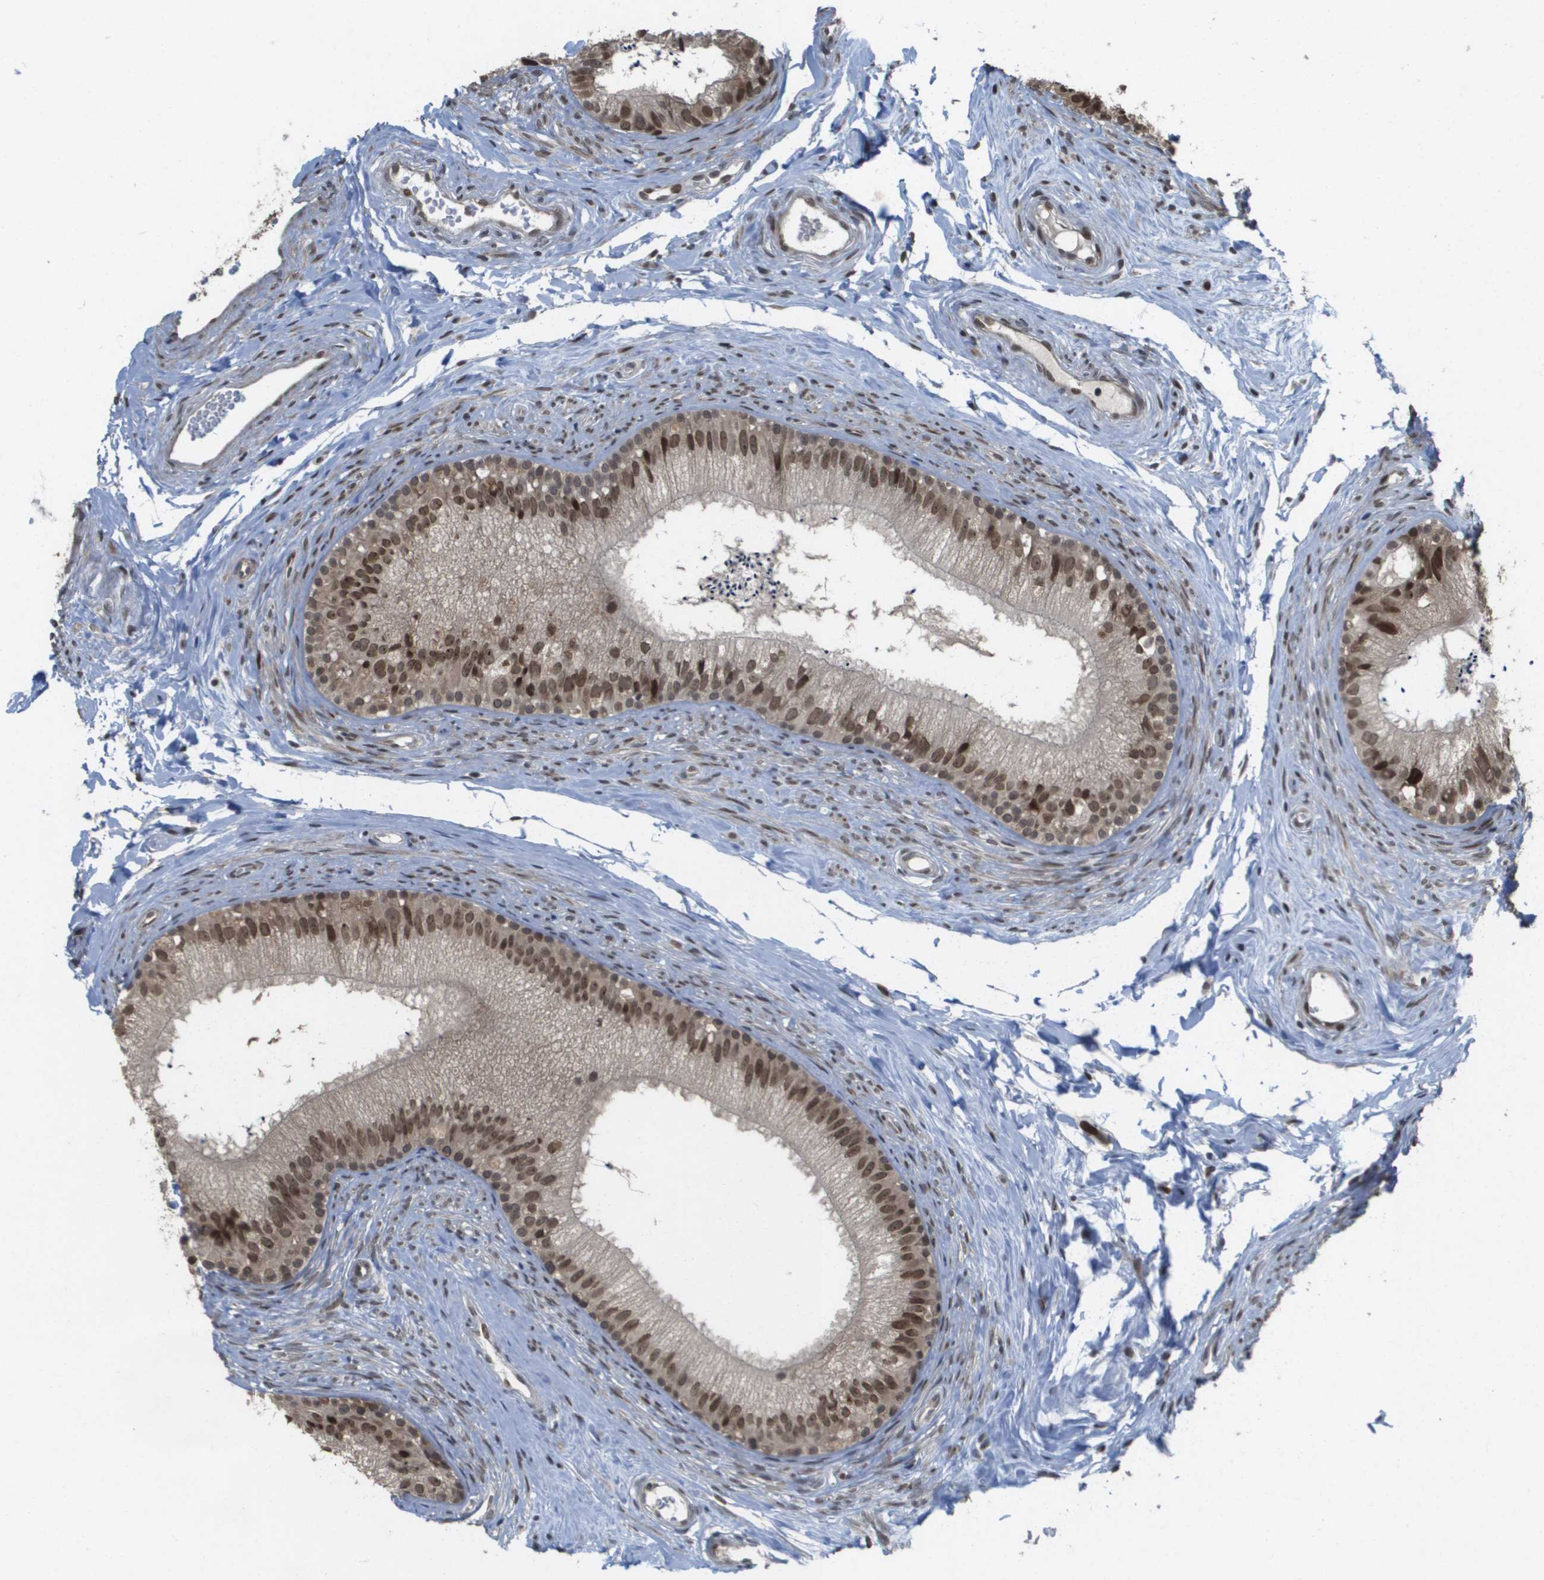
{"staining": {"intensity": "moderate", "quantity": ">75%", "location": "nuclear"}, "tissue": "epididymis", "cell_type": "Glandular cells", "image_type": "normal", "snomed": [{"axis": "morphology", "description": "Normal tissue, NOS"}, {"axis": "topography", "description": "Epididymis"}], "caption": "DAB (3,3'-diaminobenzidine) immunohistochemical staining of unremarkable human epididymis displays moderate nuclear protein positivity in approximately >75% of glandular cells. Nuclei are stained in blue.", "gene": "KAT5", "patient": {"sex": "male", "age": 56}}